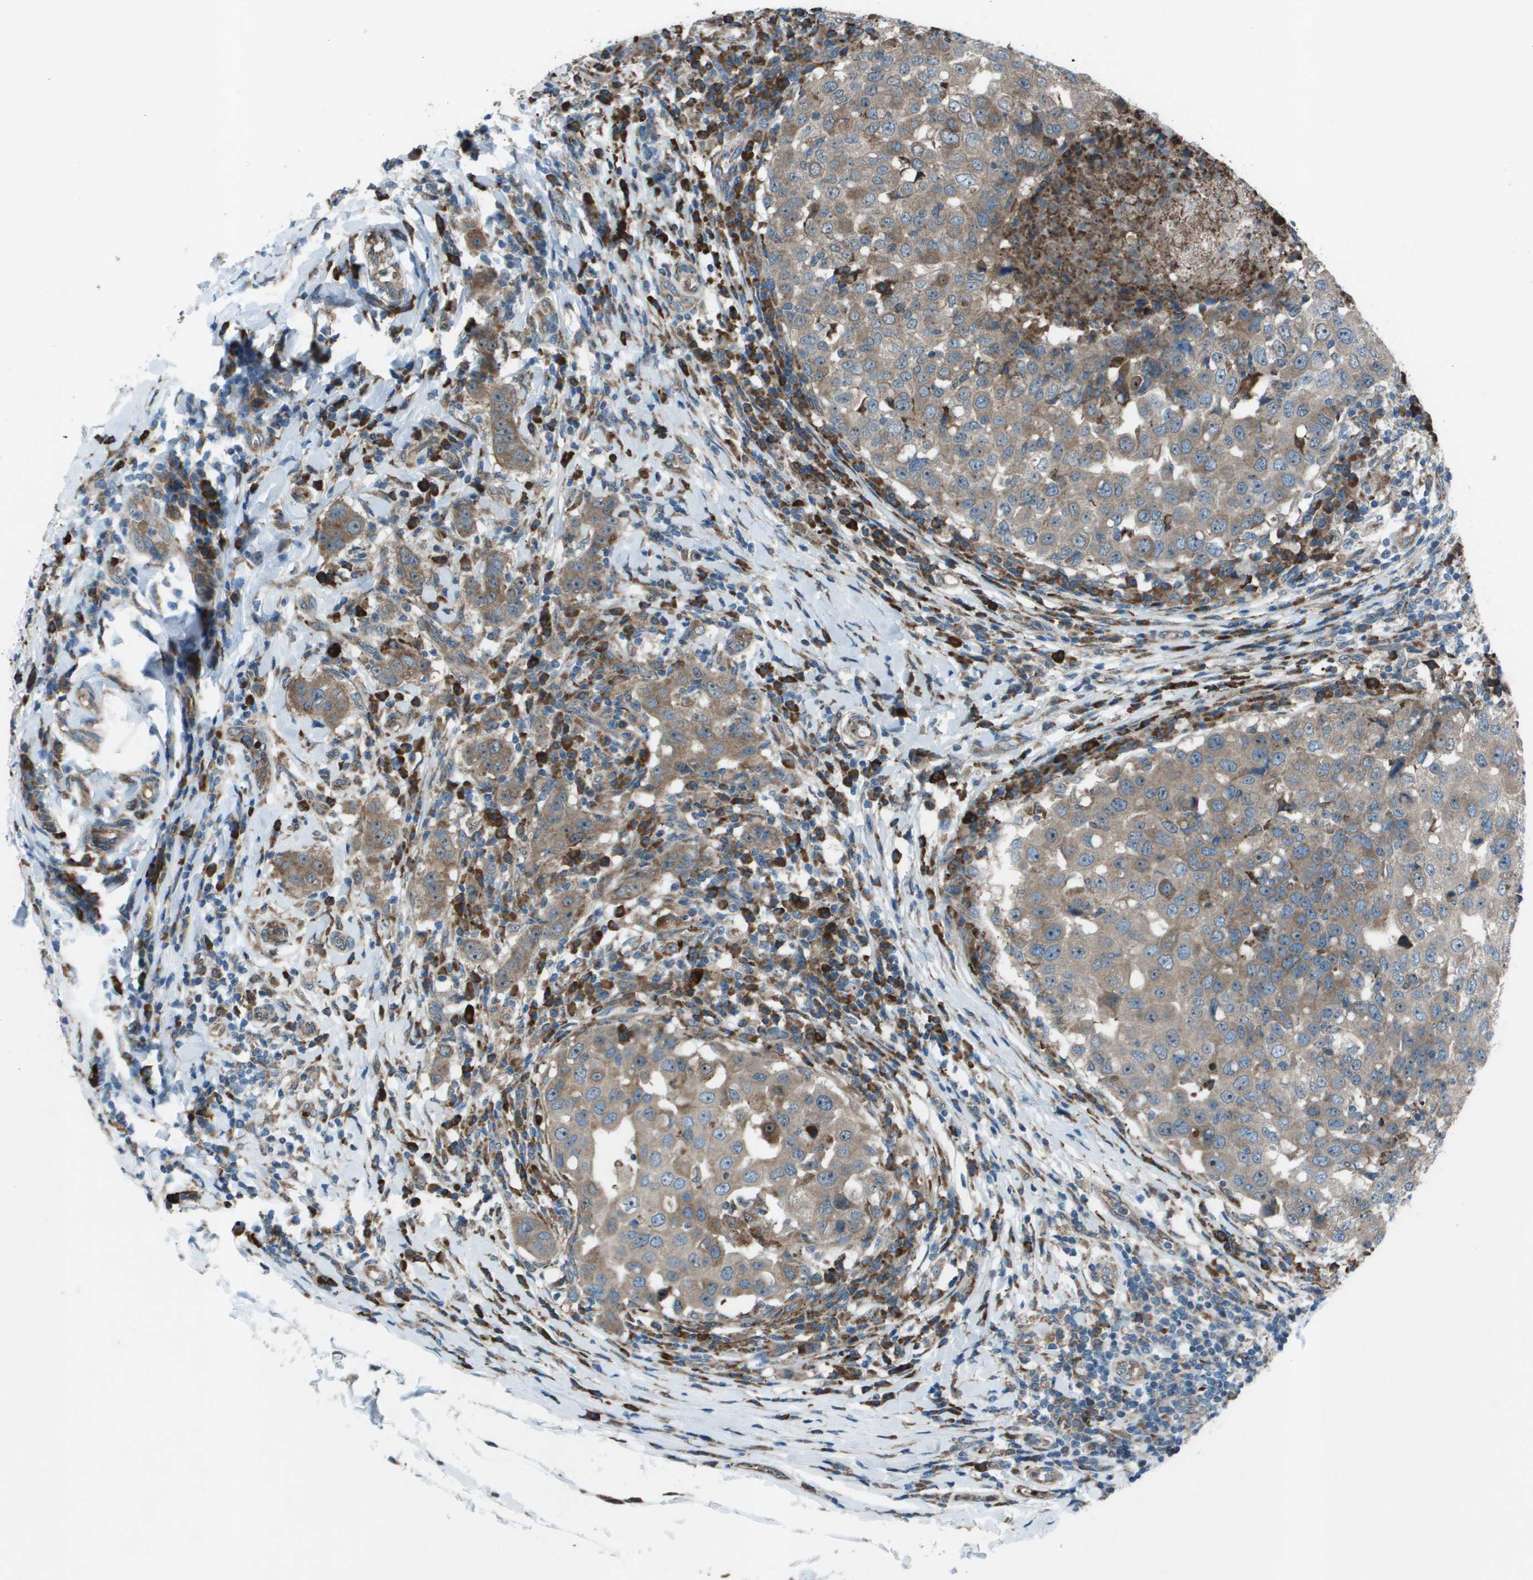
{"staining": {"intensity": "weak", "quantity": "25%-75%", "location": "cytoplasmic/membranous"}, "tissue": "breast cancer", "cell_type": "Tumor cells", "image_type": "cancer", "snomed": [{"axis": "morphology", "description": "Duct carcinoma"}, {"axis": "topography", "description": "Breast"}], "caption": "This micrograph demonstrates immunohistochemistry staining of breast cancer, with low weak cytoplasmic/membranous positivity in approximately 25%-75% of tumor cells.", "gene": "UTS2", "patient": {"sex": "female", "age": 27}}